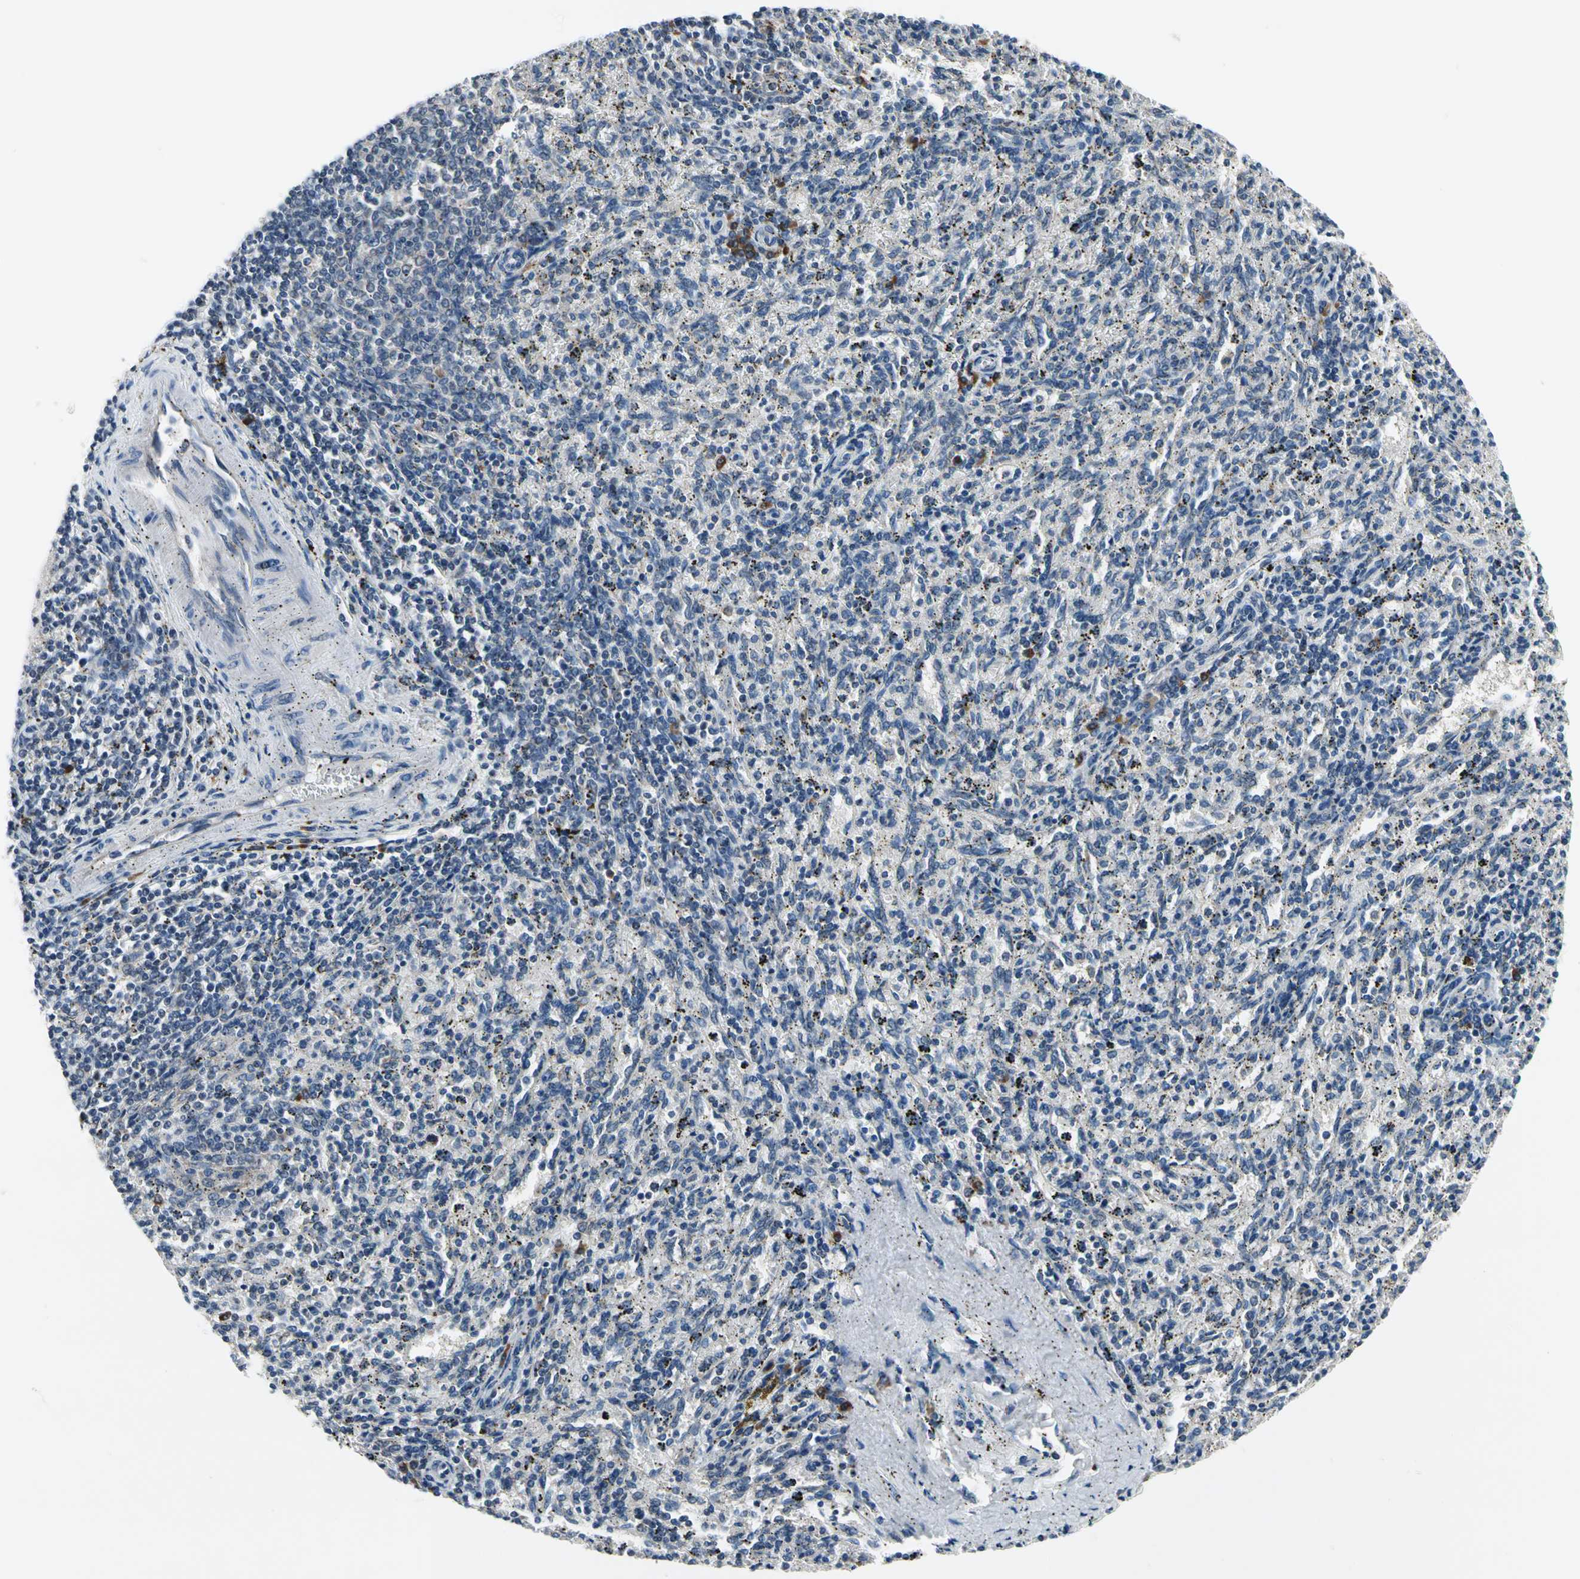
{"staining": {"intensity": "strong", "quantity": "<25%", "location": "cytoplasmic/membranous"}, "tissue": "spleen", "cell_type": "Cells in red pulp", "image_type": "normal", "snomed": [{"axis": "morphology", "description": "Normal tissue, NOS"}, {"axis": "topography", "description": "Spleen"}], "caption": "This micrograph demonstrates immunohistochemistry (IHC) staining of unremarkable human spleen, with medium strong cytoplasmic/membranous positivity in approximately <25% of cells in red pulp.", "gene": "SELENOK", "patient": {"sex": "female", "age": 10}}